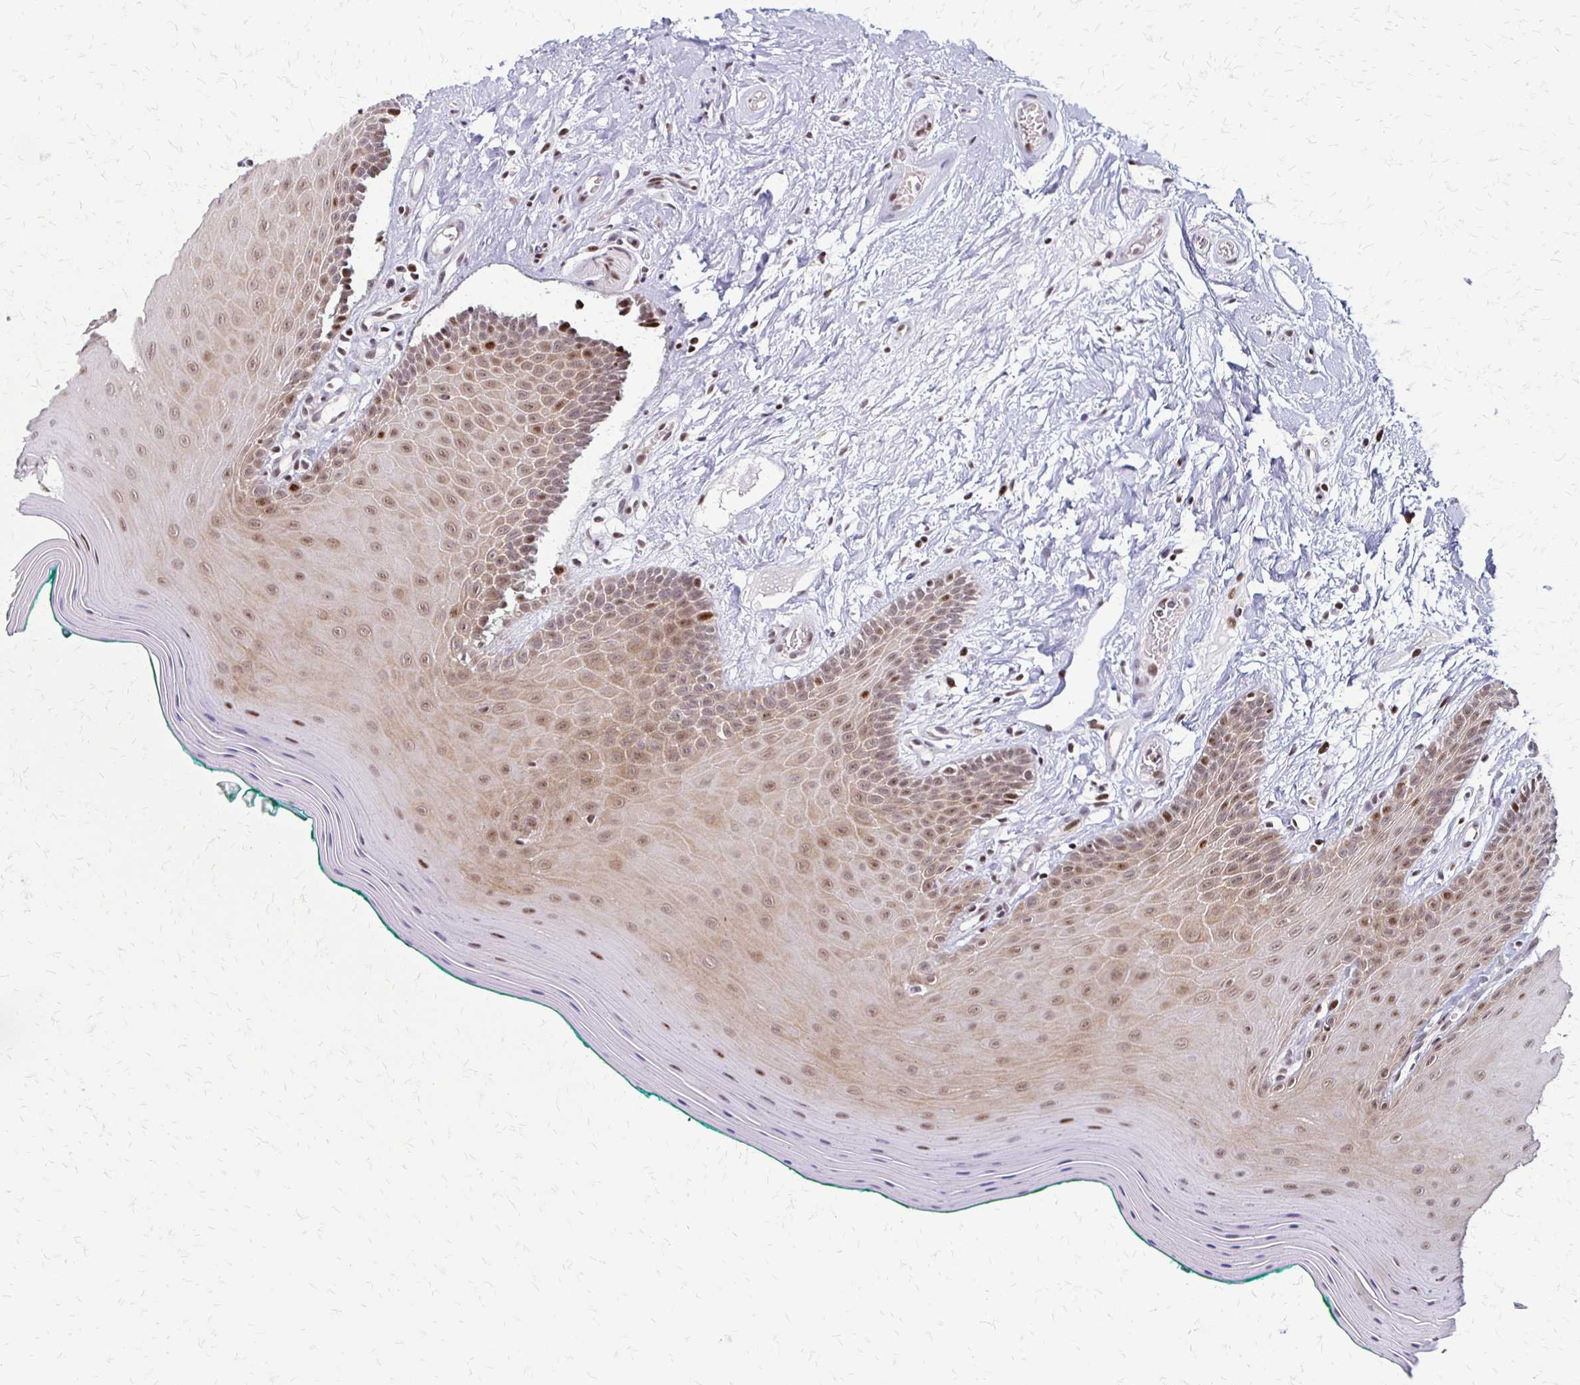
{"staining": {"intensity": "moderate", "quantity": ">75%", "location": "cytoplasmic/membranous,nuclear"}, "tissue": "oral mucosa", "cell_type": "Squamous epithelial cells", "image_type": "normal", "snomed": [{"axis": "morphology", "description": "Normal tissue, NOS"}, {"axis": "topography", "description": "Oral tissue"}], "caption": "IHC (DAB (3,3'-diaminobenzidine)) staining of unremarkable human oral mucosa reveals moderate cytoplasmic/membranous,nuclear protein expression in about >75% of squamous epithelial cells. The staining was performed using DAB, with brown indicating positive protein expression. Nuclei are stained blue with hematoxylin.", "gene": "TRIR", "patient": {"sex": "female", "age": 40}}